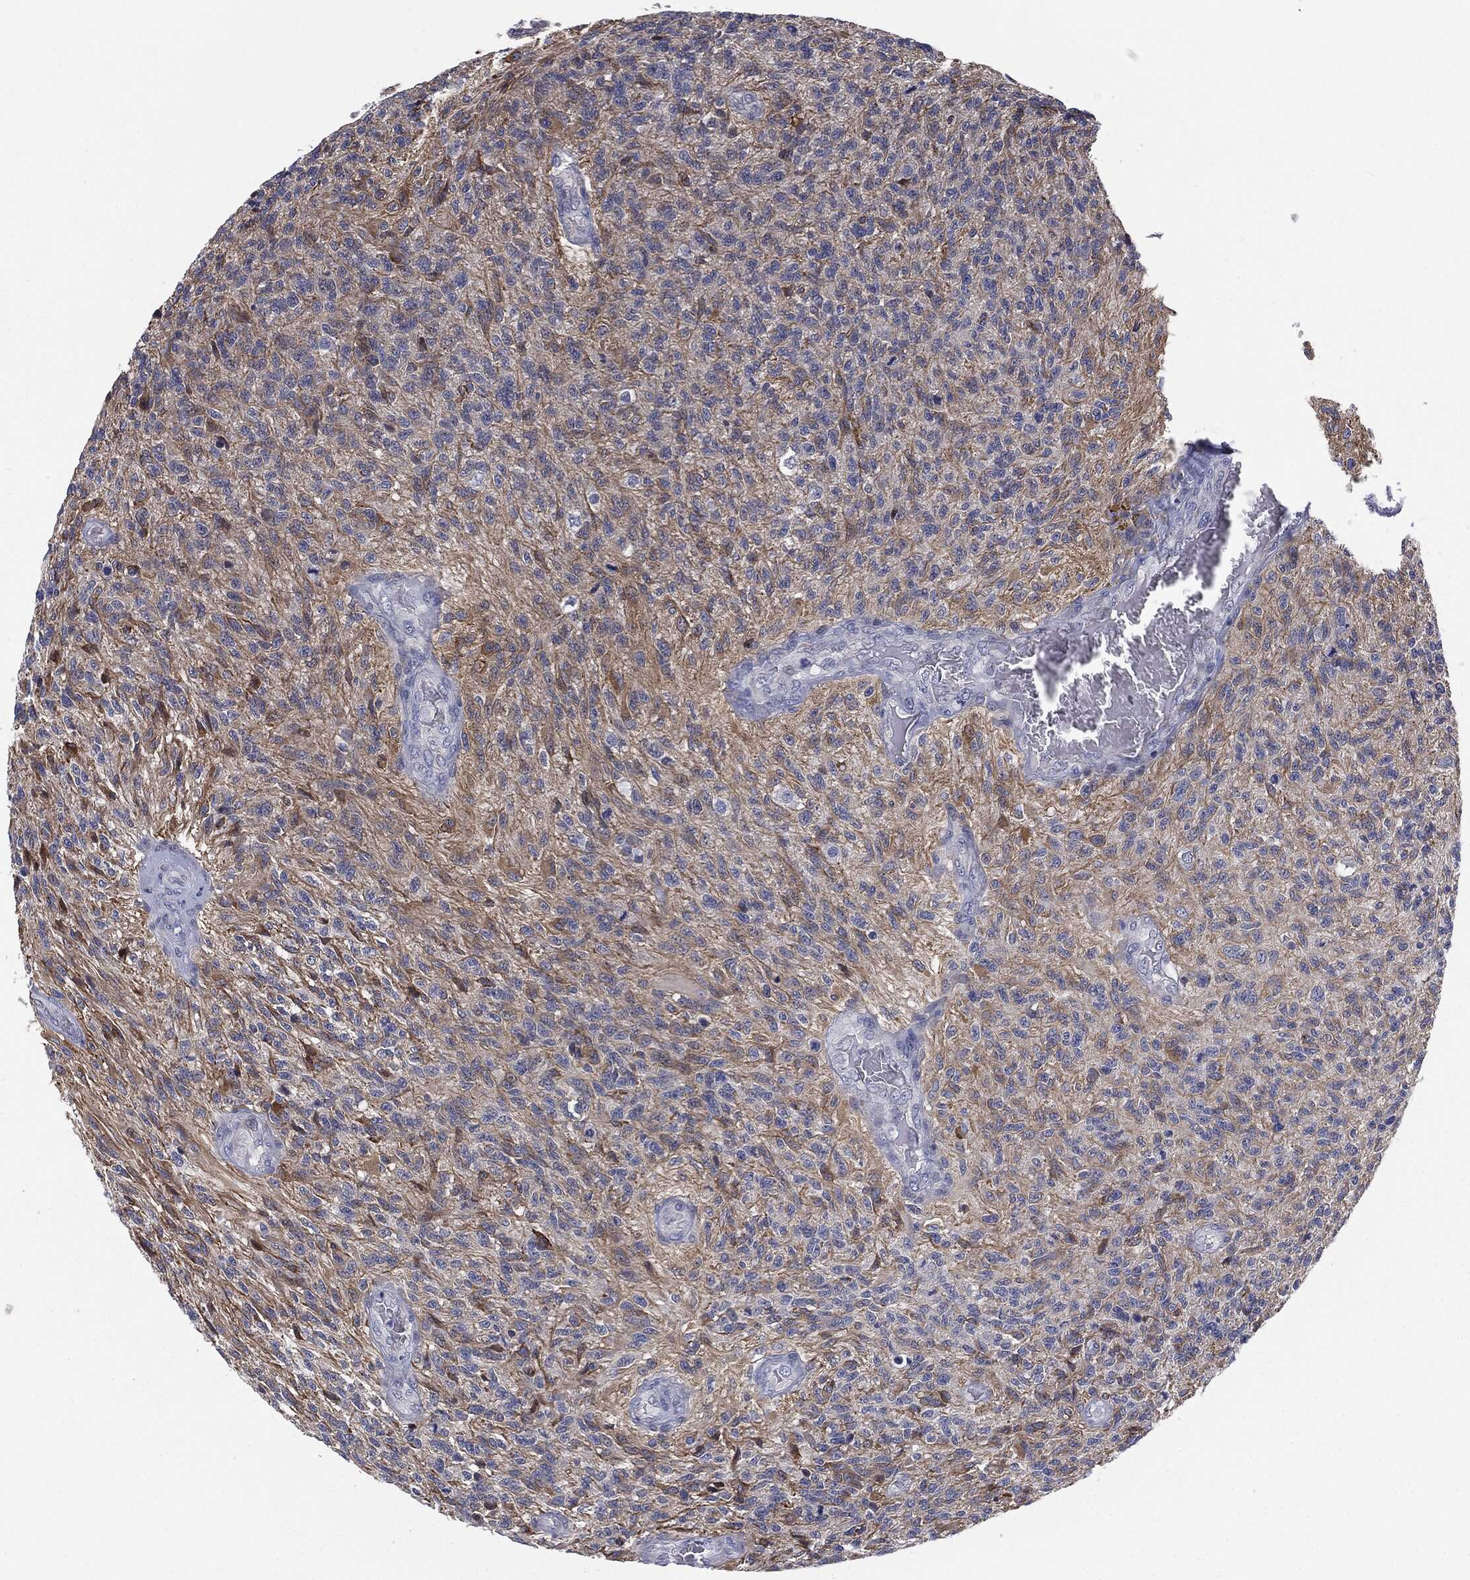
{"staining": {"intensity": "weak", "quantity": "25%-75%", "location": "cytoplasmic/membranous"}, "tissue": "glioma", "cell_type": "Tumor cells", "image_type": "cancer", "snomed": [{"axis": "morphology", "description": "Glioma, malignant, High grade"}, {"axis": "topography", "description": "Brain"}], "caption": "Immunohistochemistry (IHC) image of neoplastic tissue: high-grade glioma (malignant) stained using immunohistochemistry (IHC) displays low levels of weak protein expression localized specifically in the cytoplasmic/membranous of tumor cells, appearing as a cytoplasmic/membranous brown color.", "gene": "KRT5", "patient": {"sex": "male", "age": 56}}